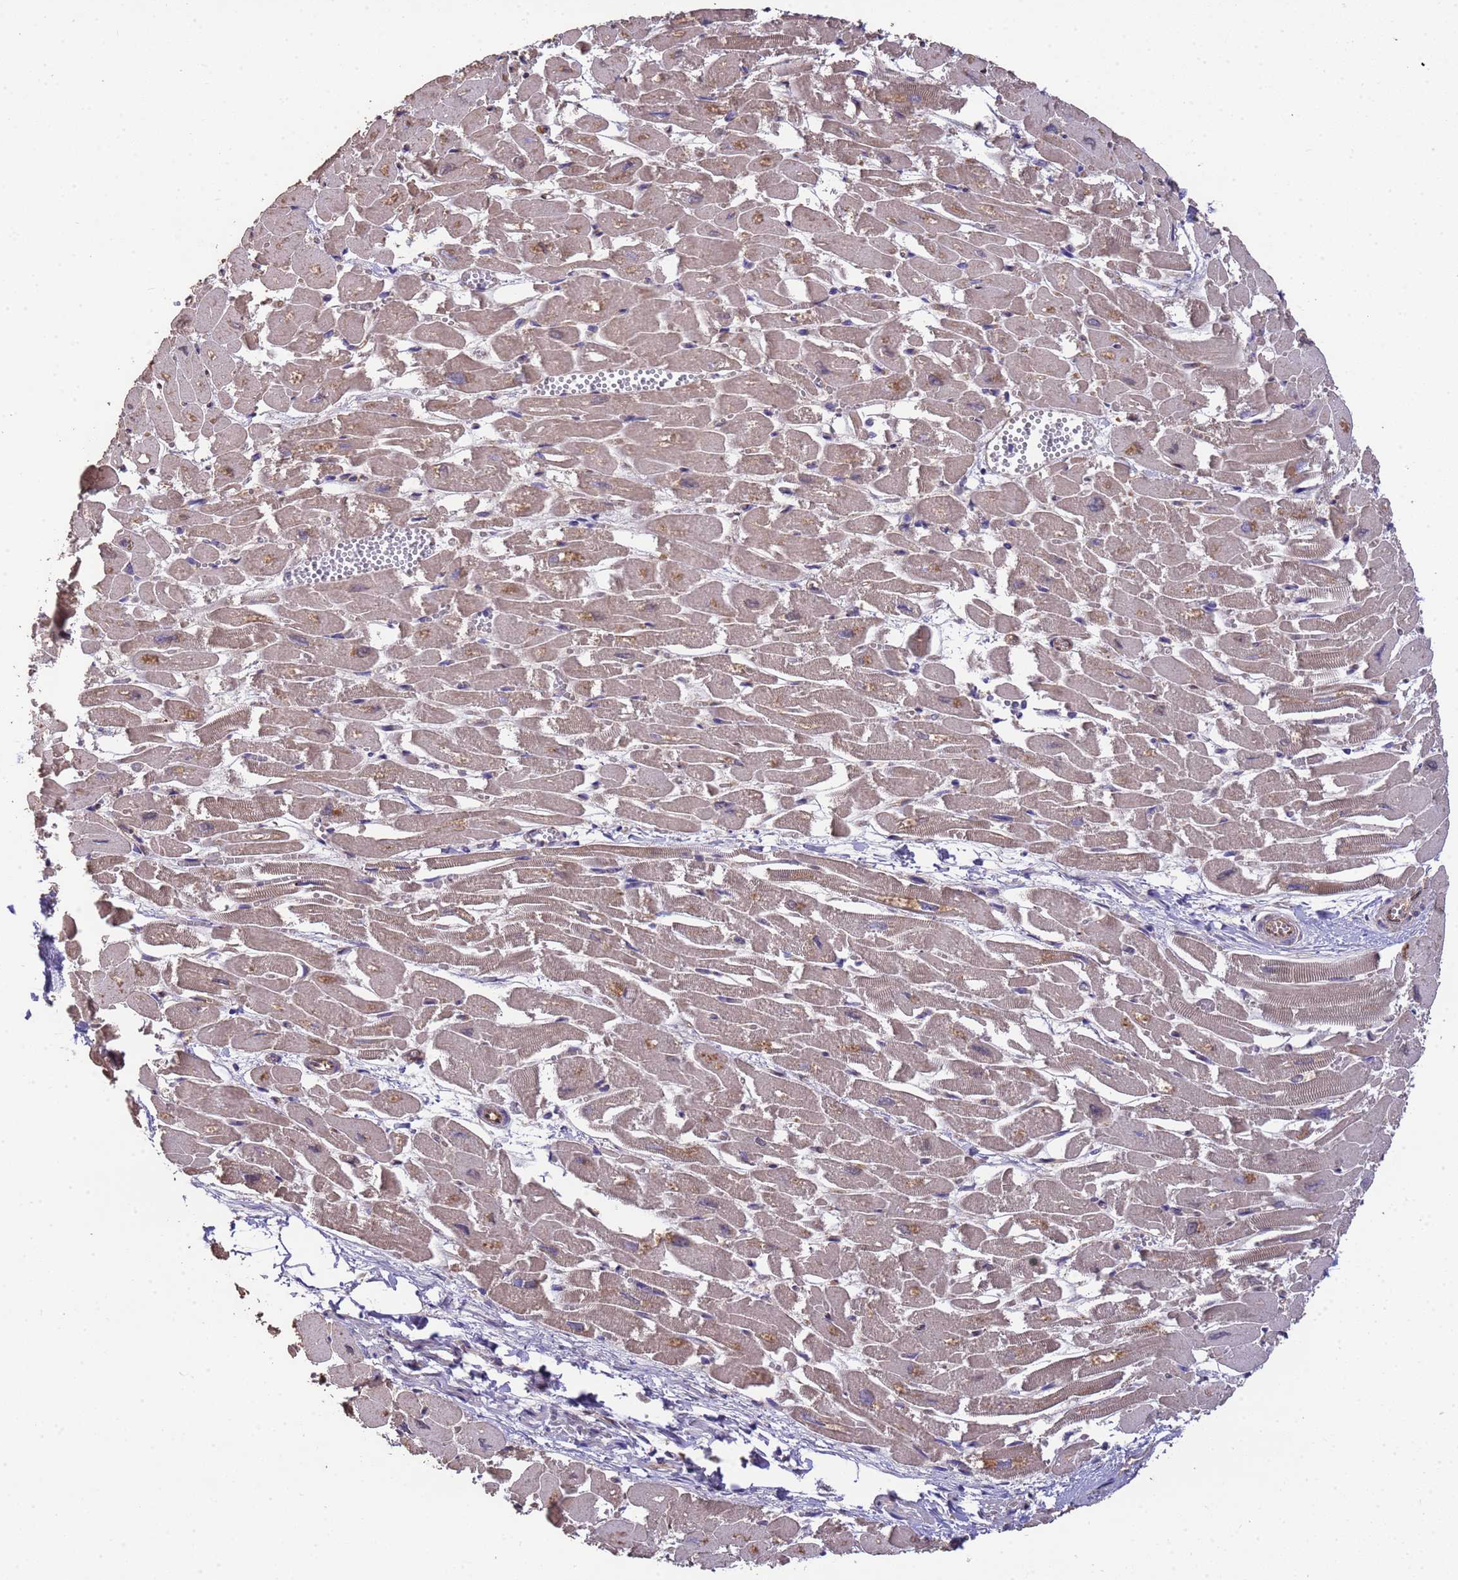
{"staining": {"intensity": "weak", "quantity": ">75%", "location": "cytoplasmic/membranous"}, "tissue": "heart muscle", "cell_type": "Cardiomyocytes", "image_type": "normal", "snomed": [{"axis": "morphology", "description": "Normal tissue, NOS"}, {"axis": "topography", "description": "Heart"}], "caption": "The photomicrograph reveals staining of normal heart muscle, revealing weak cytoplasmic/membranous protein staining (brown color) within cardiomyocytes.", "gene": "NPHP1", "patient": {"sex": "male", "age": 54}}